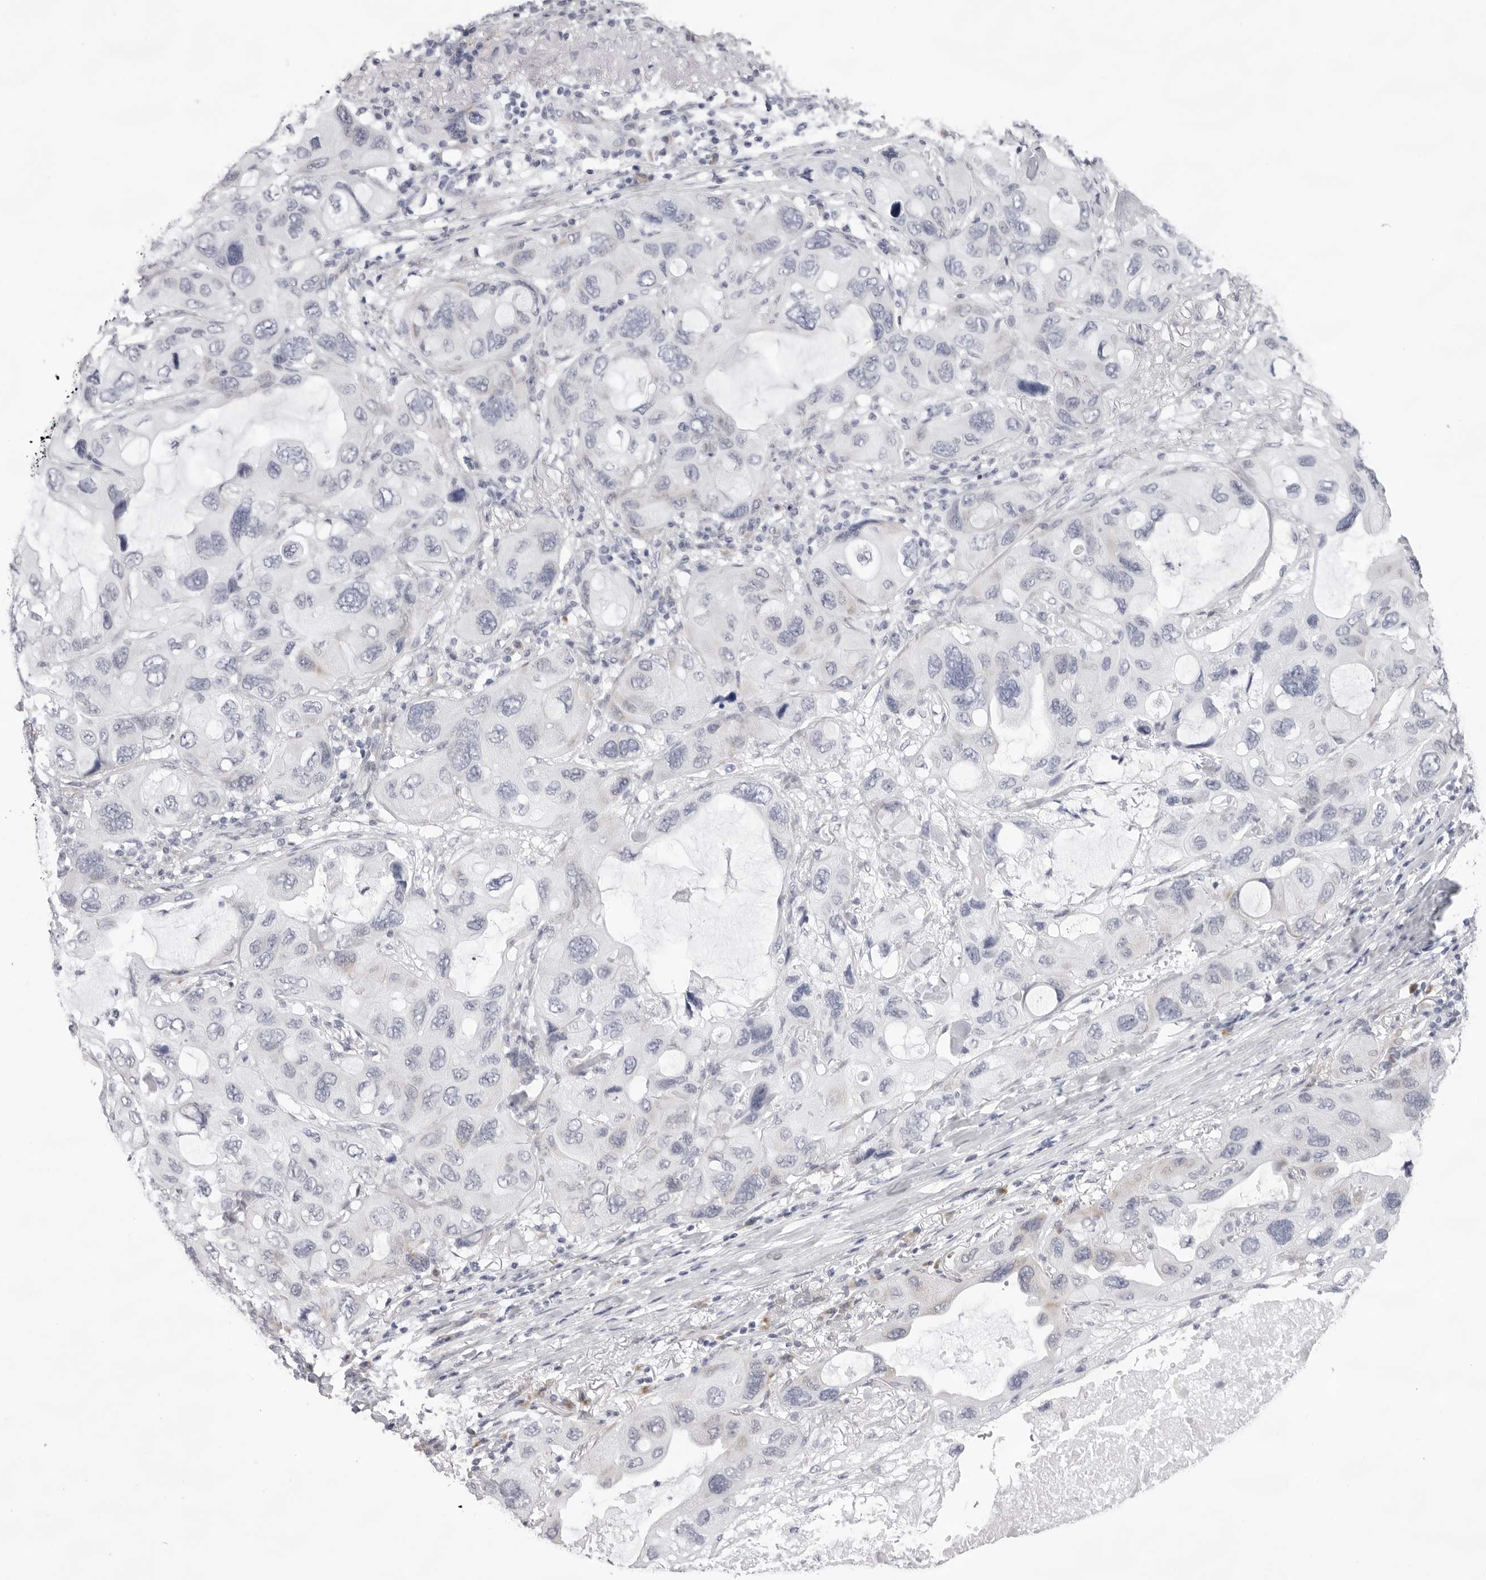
{"staining": {"intensity": "negative", "quantity": "none", "location": "none"}, "tissue": "lung cancer", "cell_type": "Tumor cells", "image_type": "cancer", "snomed": [{"axis": "morphology", "description": "Squamous cell carcinoma, NOS"}, {"axis": "topography", "description": "Lung"}], "caption": "Micrograph shows no protein positivity in tumor cells of lung cancer (squamous cell carcinoma) tissue.", "gene": "SMIM2", "patient": {"sex": "female", "age": 73}}